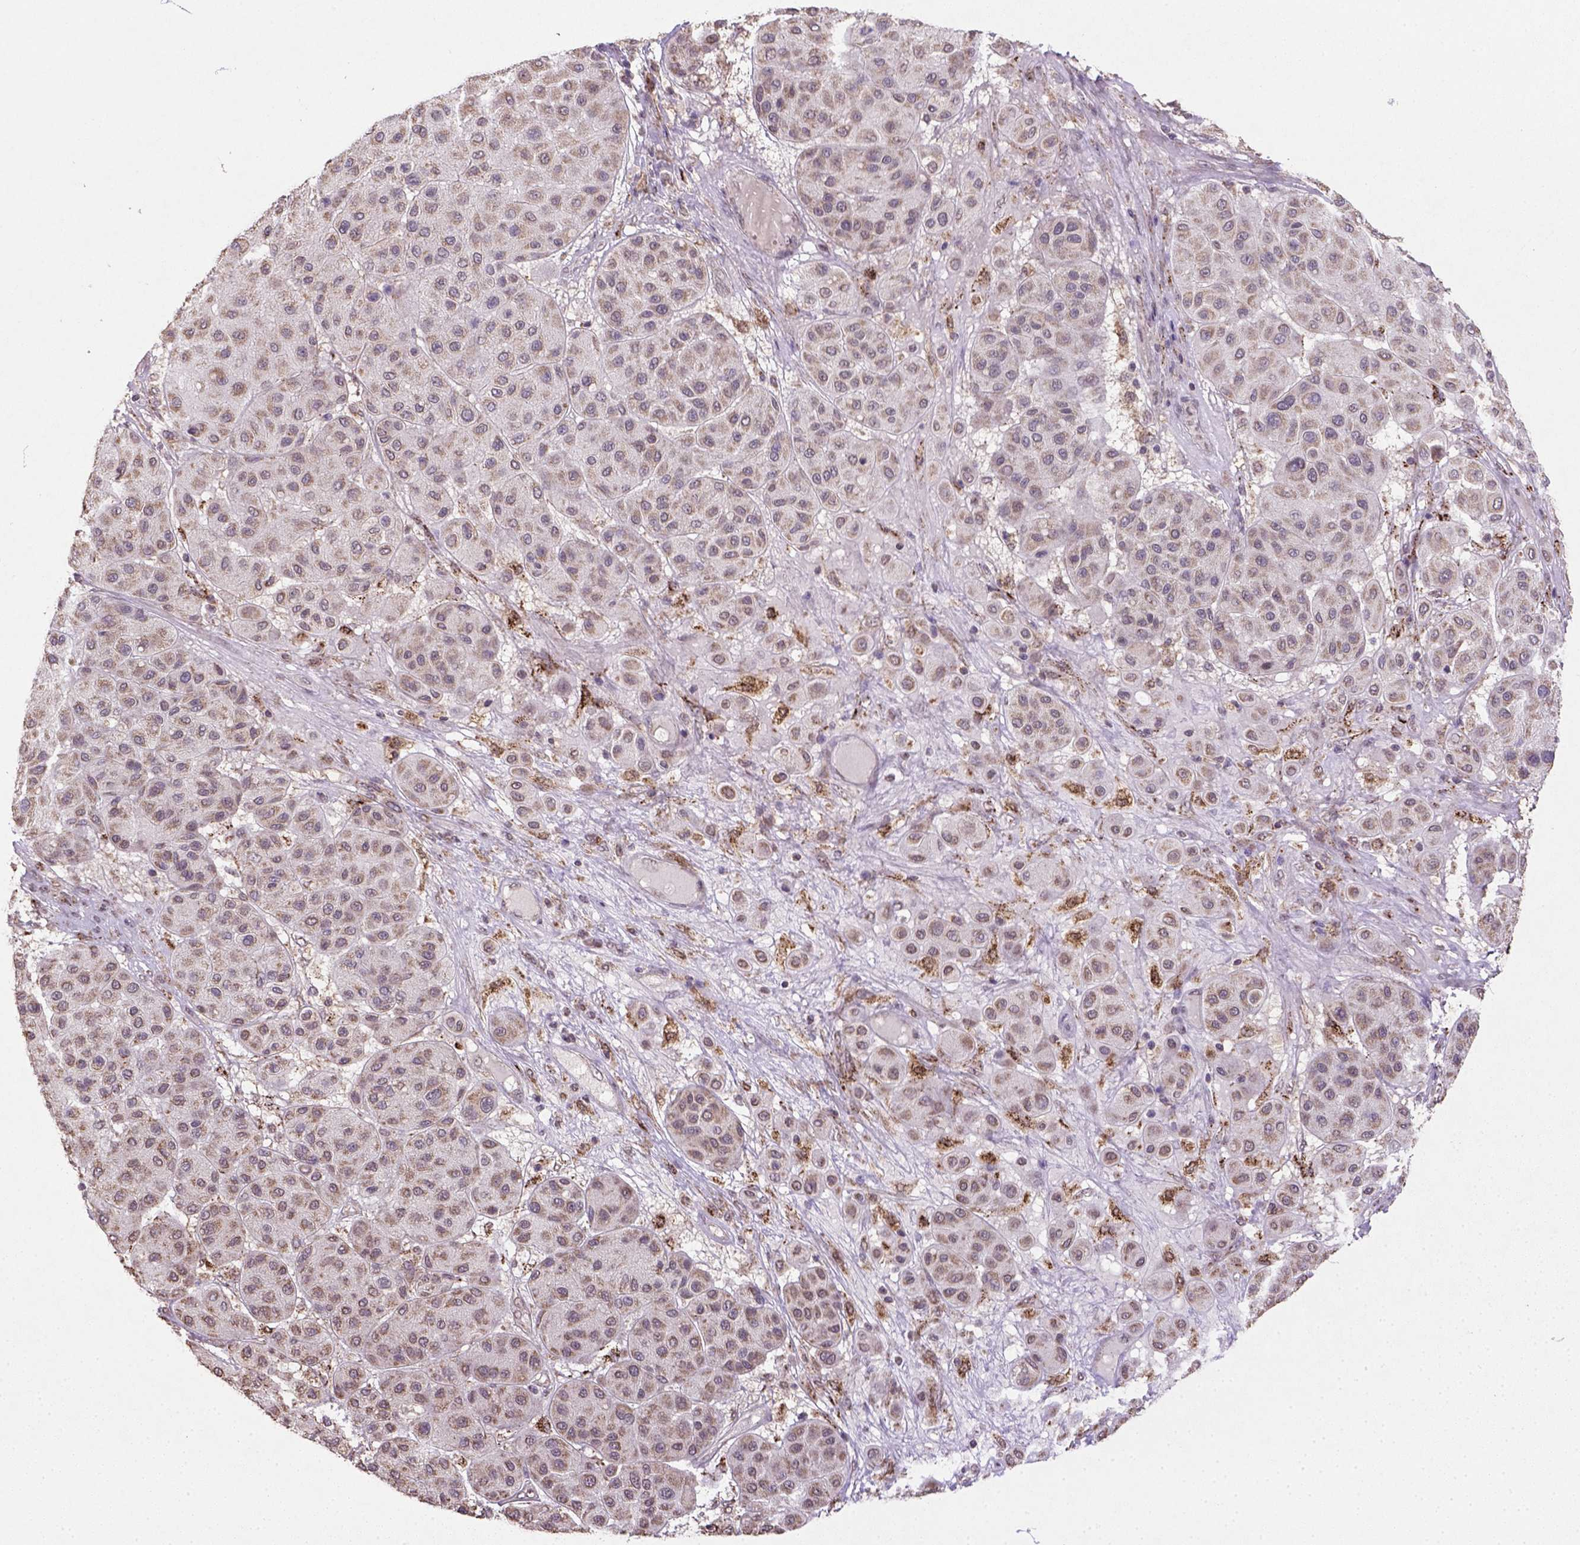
{"staining": {"intensity": "weak", "quantity": ">75%", "location": "cytoplasmic/membranous"}, "tissue": "melanoma", "cell_type": "Tumor cells", "image_type": "cancer", "snomed": [{"axis": "morphology", "description": "Malignant melanoma, Metastatic site"}, {"axis": "topography", "description": "Smooth muscle"}], "caption": "Malignant melanoma (metastatic site) stained for a protein (brown) exhibits weak cytoplasmic/membranous positive positivity in approximately >75% of tumor cells.", "gene": "NUDT10", "patient": {"sex": "male", "age": 41}}